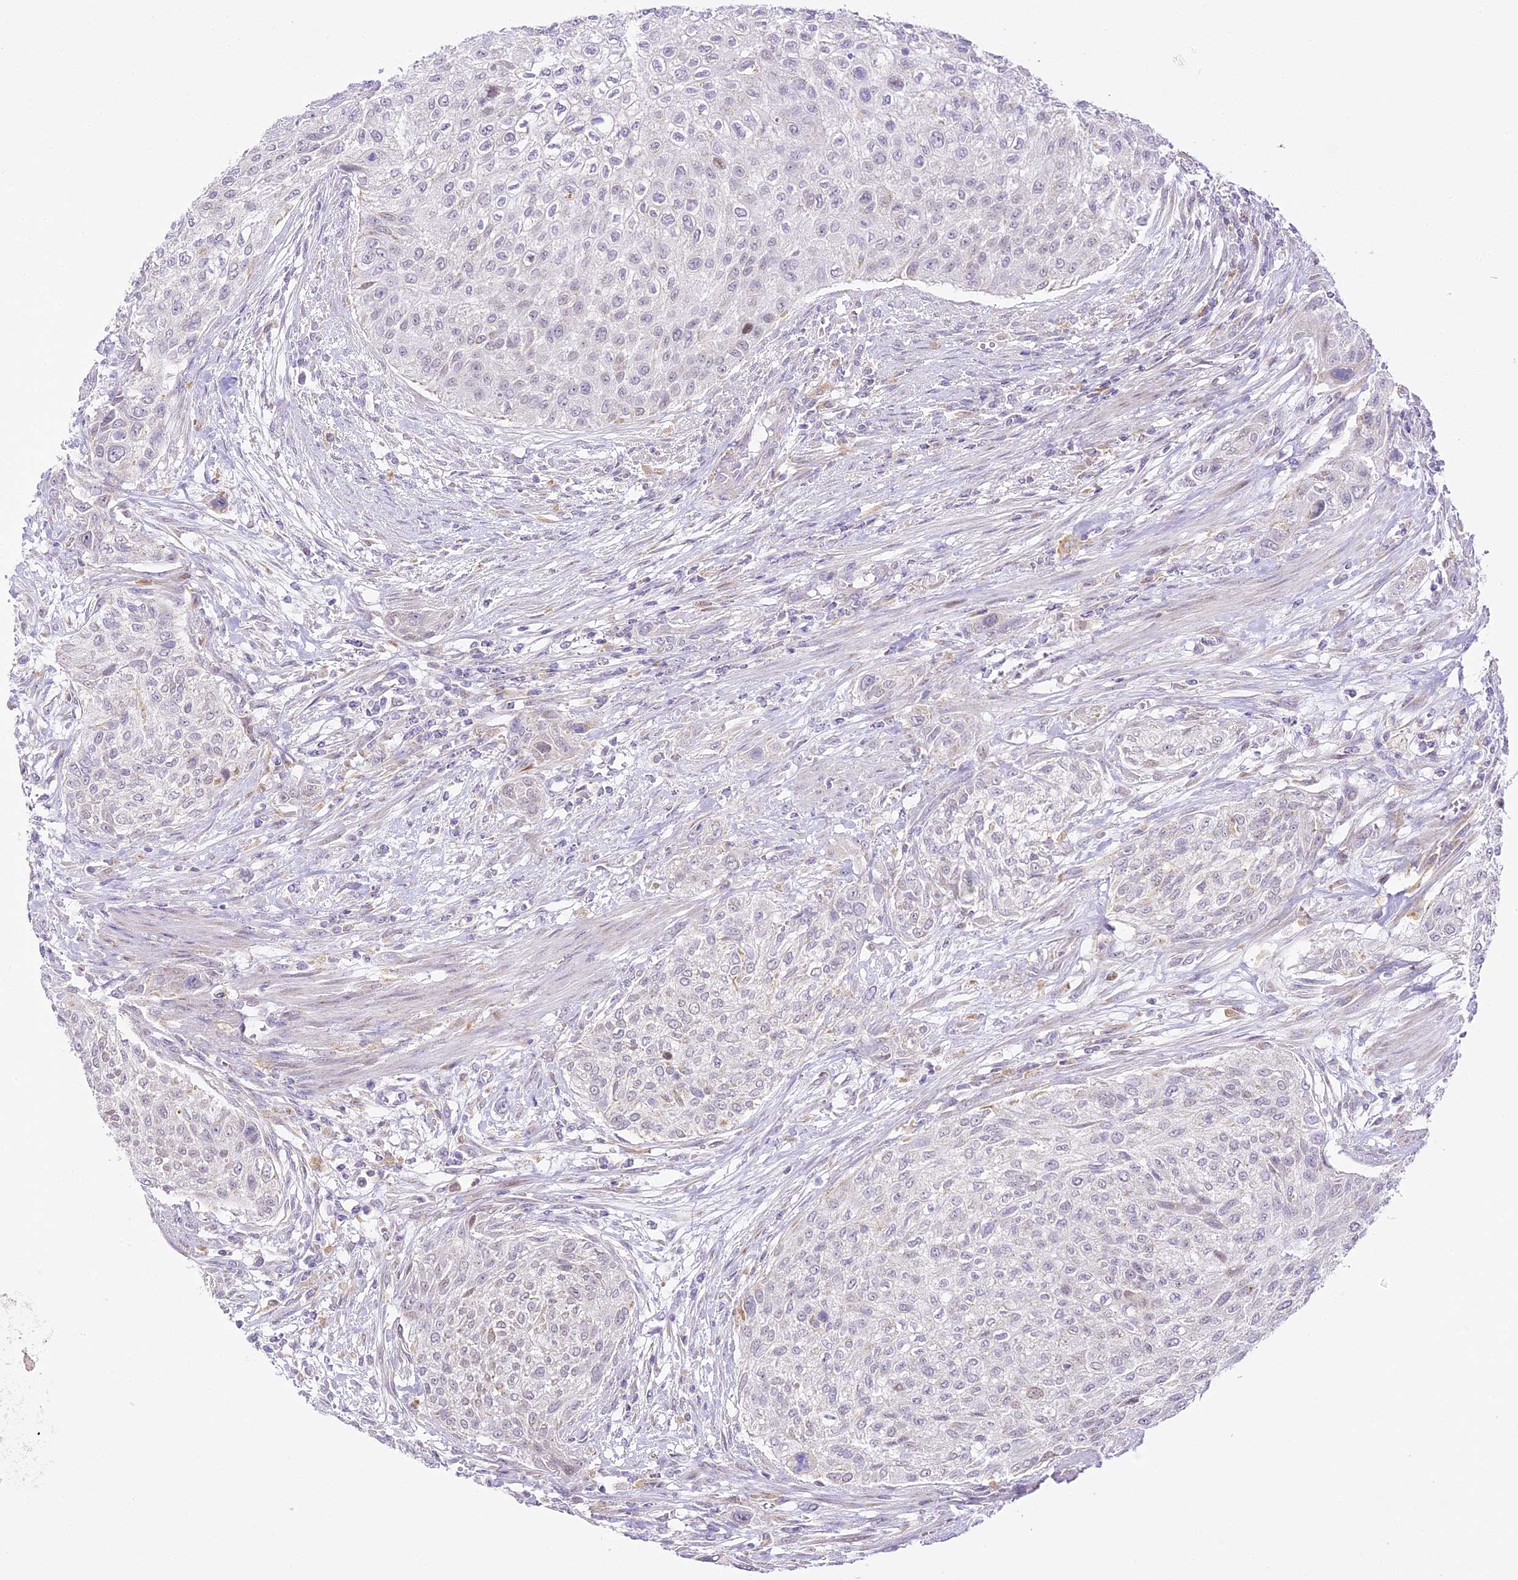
{"staining": {"intensity": "negative", "quantity": "none", "location": "none"}, "tissue": "urothelial cancer", "cell_type": "Tumor cells", "image_type": "cancer", "snomed": [{"axis": "morphology", "description": "Urothelial carcinoma, High grade"}, {"axis": "topography", "description": "Urinary bladder"}], "caption": "The histopathology image shows no staining of tumor cells in high-grade urothelial carcinoma.", "gene": "CCDC30", "patient": {"sex": "male", "age": 35}}